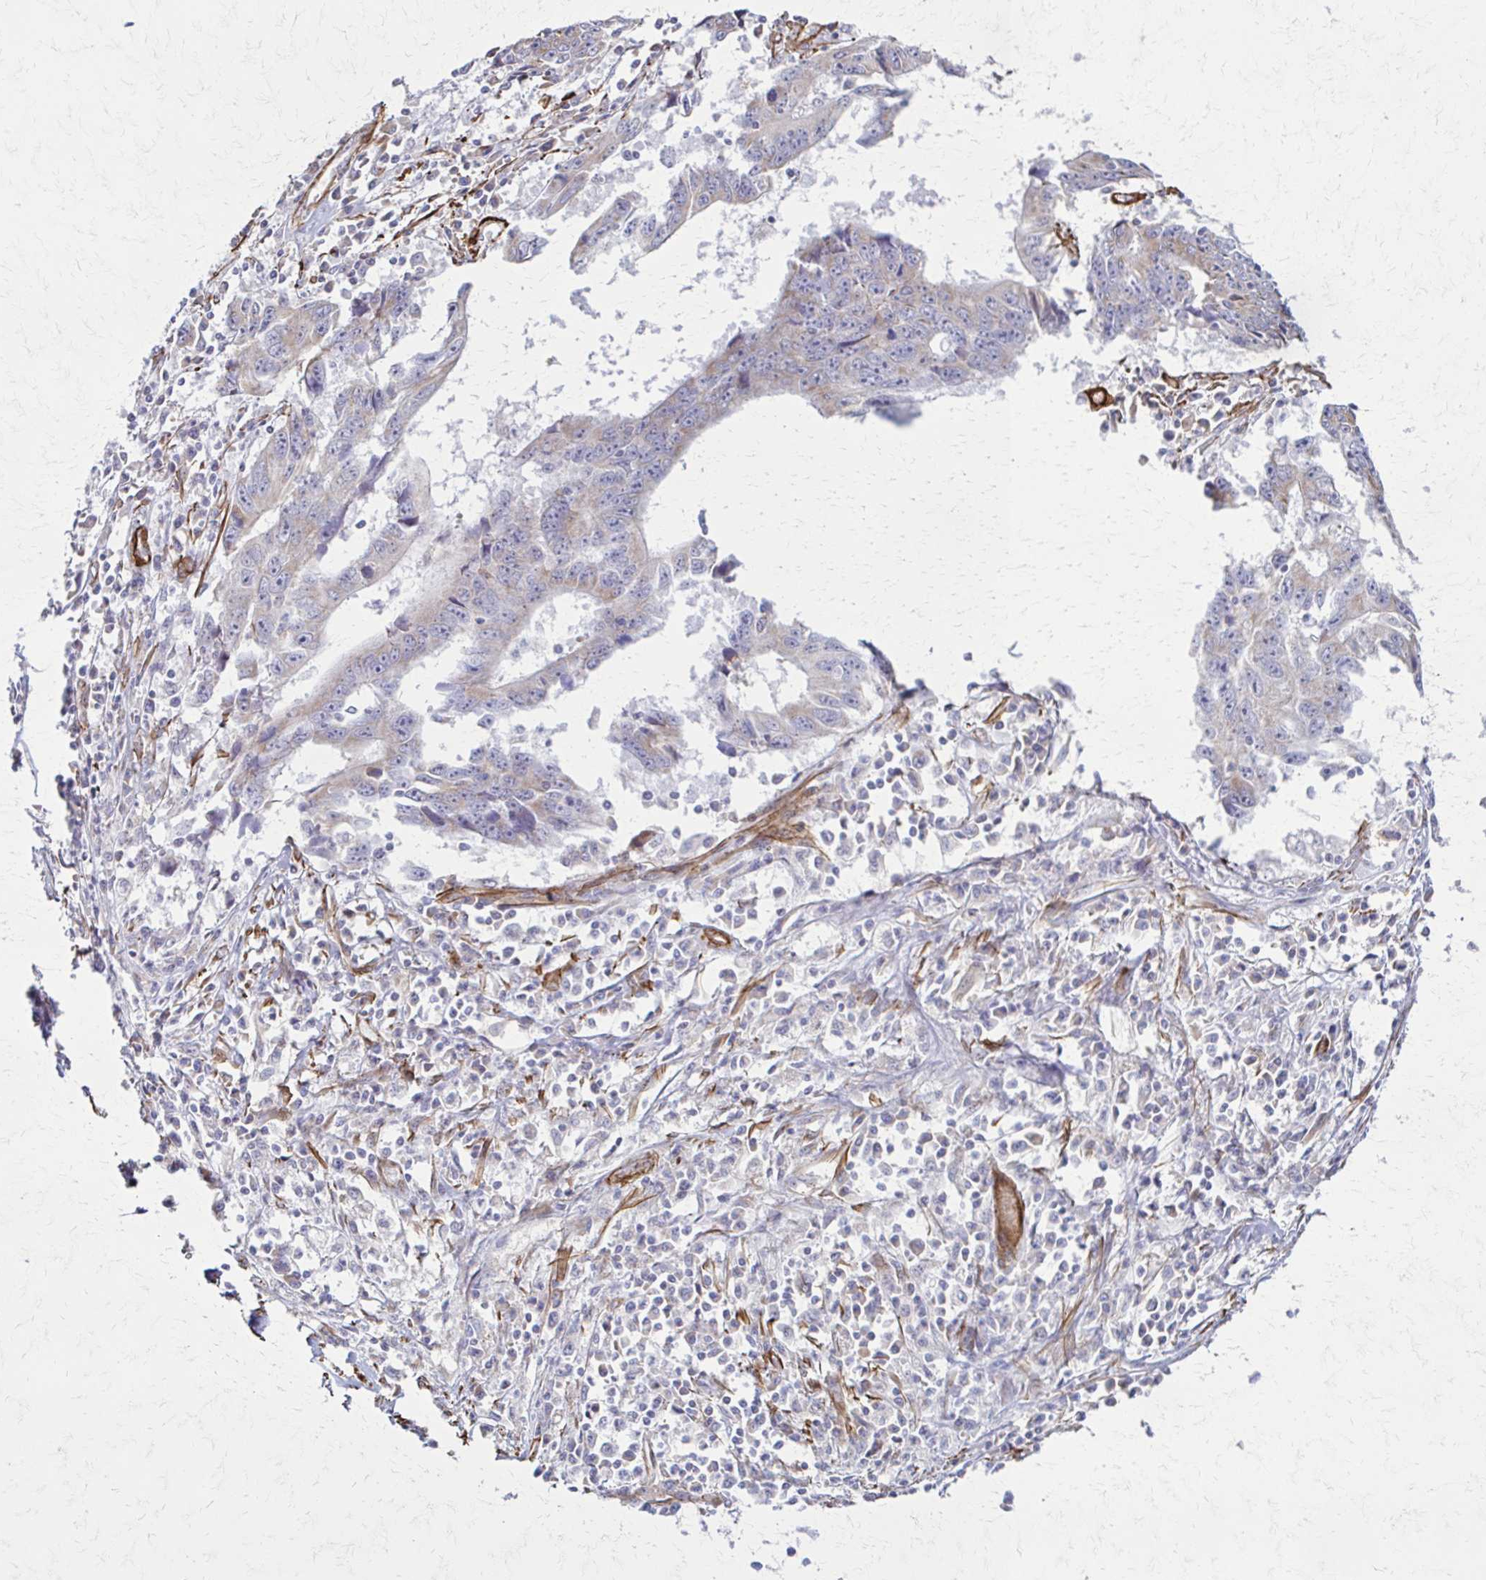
{"staining": {"intensity": "weak", "quantity": "<25%", "location": "cytoplasmic/membranous"}, "tissue": "liver cancer", "cell_type": "Tumor cells", "image_type": "cancer", "snomed": [{"axis": "morphology", "description": "Cholangiocarcinoma"}, {"axis": "topography", "description": "Liver"}], "caption": "This is an IHC image of liver cancer (cholangiocarcinoma). There is no positivity in tumor cells.", "gene": "TIMMDC1", "patient": {"sex": "male", "age": 65}}